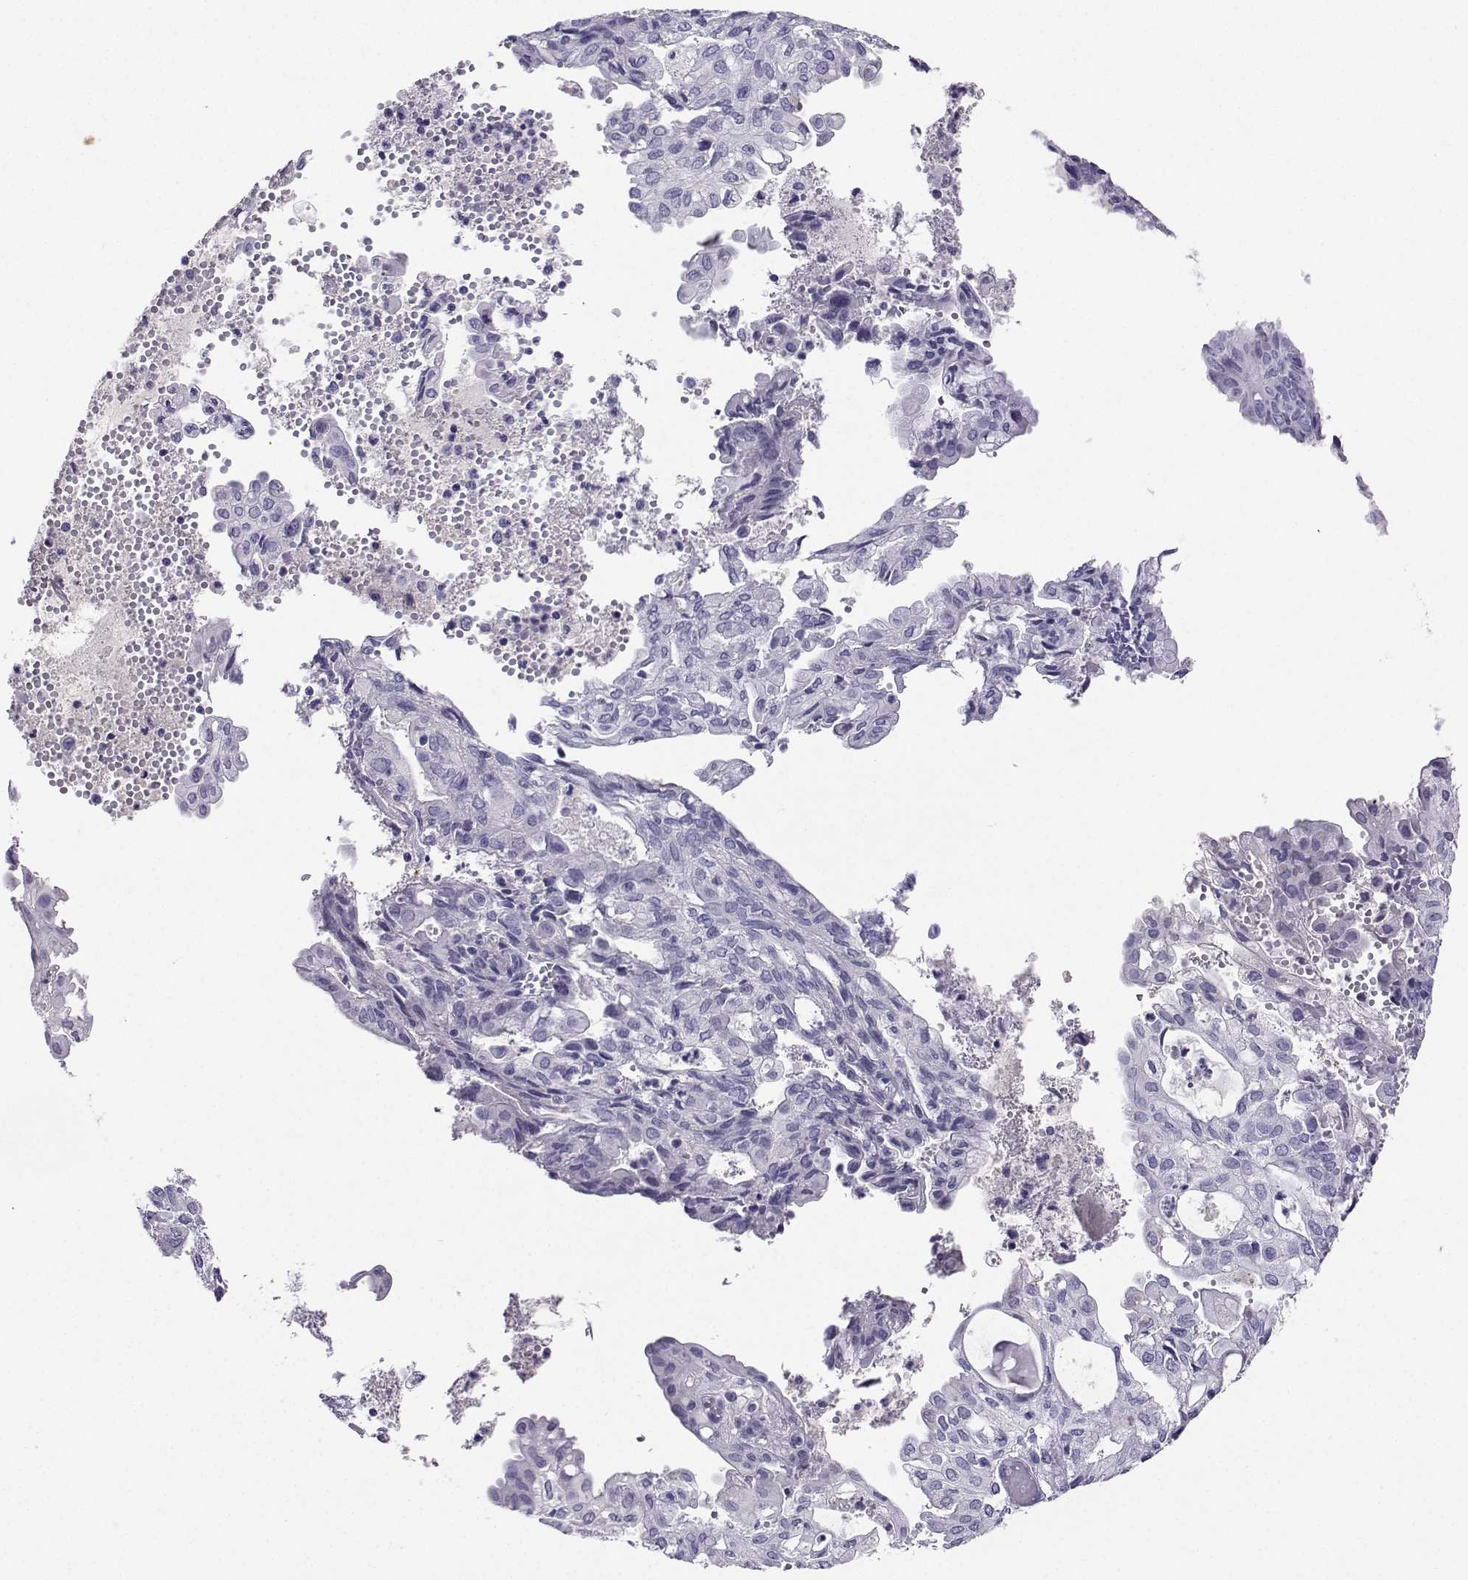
{"staining": {"intensity": "negative", "quantity": "none", "location": "none"}, "tissue": "endometrial cancer", "cell_type": "Tumor cells", "image_type": "cancer", "snomed": [{"axis": "morphology", "description": "Adenocarcinoma, NOS"}, {"axis": "topography", "description": "Endometrium"}], "caption": "An IHC micrograph of endometrial adenocarcinoma is shown. There is no staining in tumor cells of endometrial adenocarcinoma.", "gene": "GRIK4", "patient": {"sex": "female", "age": 68}}